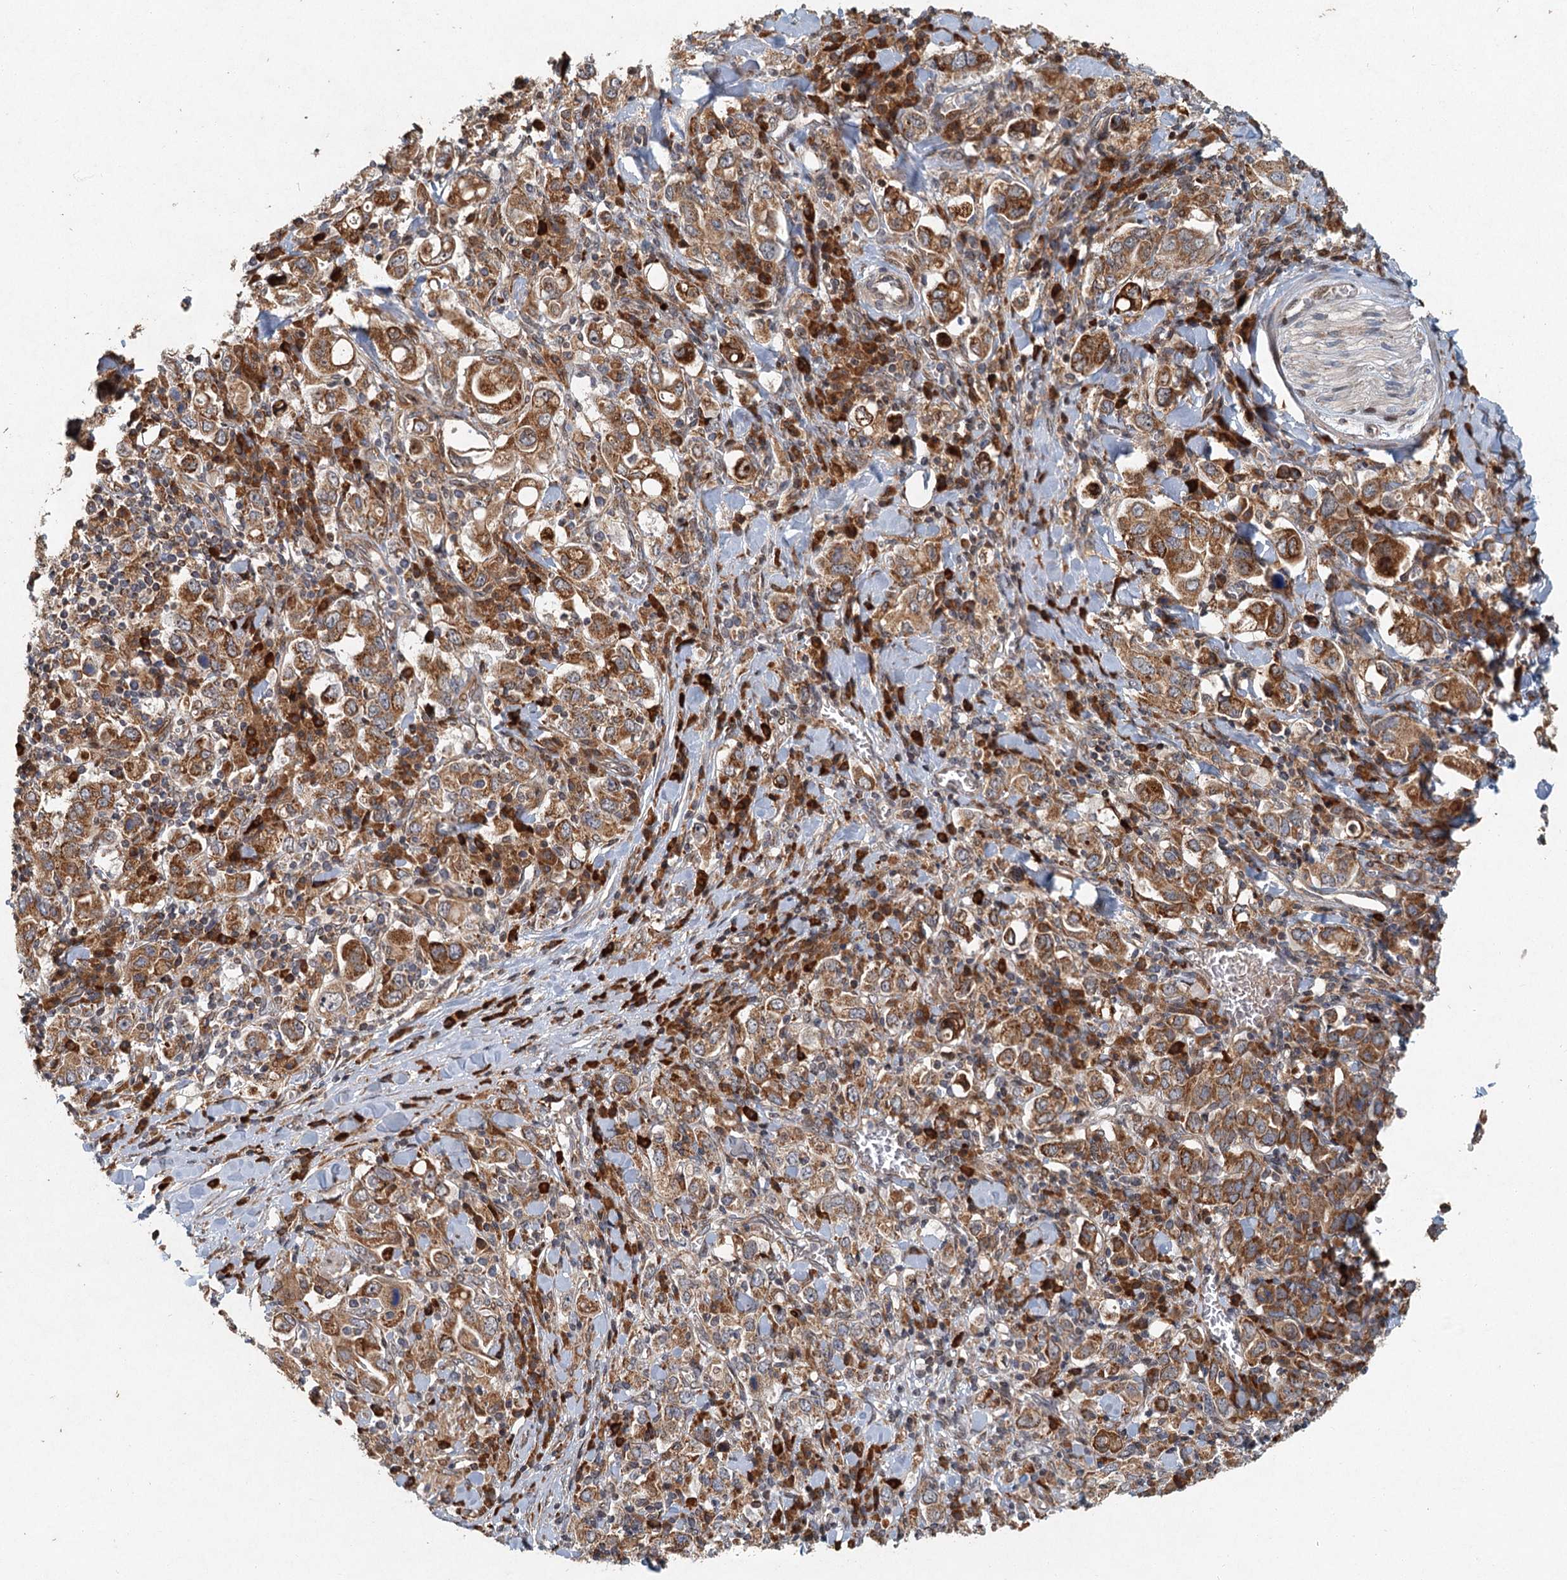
{"staining": {"intensity": "moderate", "quantity": ">75%", "location": "cytoplasmic/membranous"}, "tissue": "stomach cancer", "cell_type": "Tumor cells", "image_type": "cancer", "snomed": [{"axis": "morphology", "description": "Adenocarcinoma, NOS"}, {"axis": "topography", "description": "Stomach, upper"}], "caption": "Brown immunohistochemical staining in human adenocarcinoma (stomach) exhibits moderate cytoplasmic/membranous positivity in approximately >75% of tumor cells.", "gene": "SRPX2", "patient": {"sex": "male", "age": 62}}